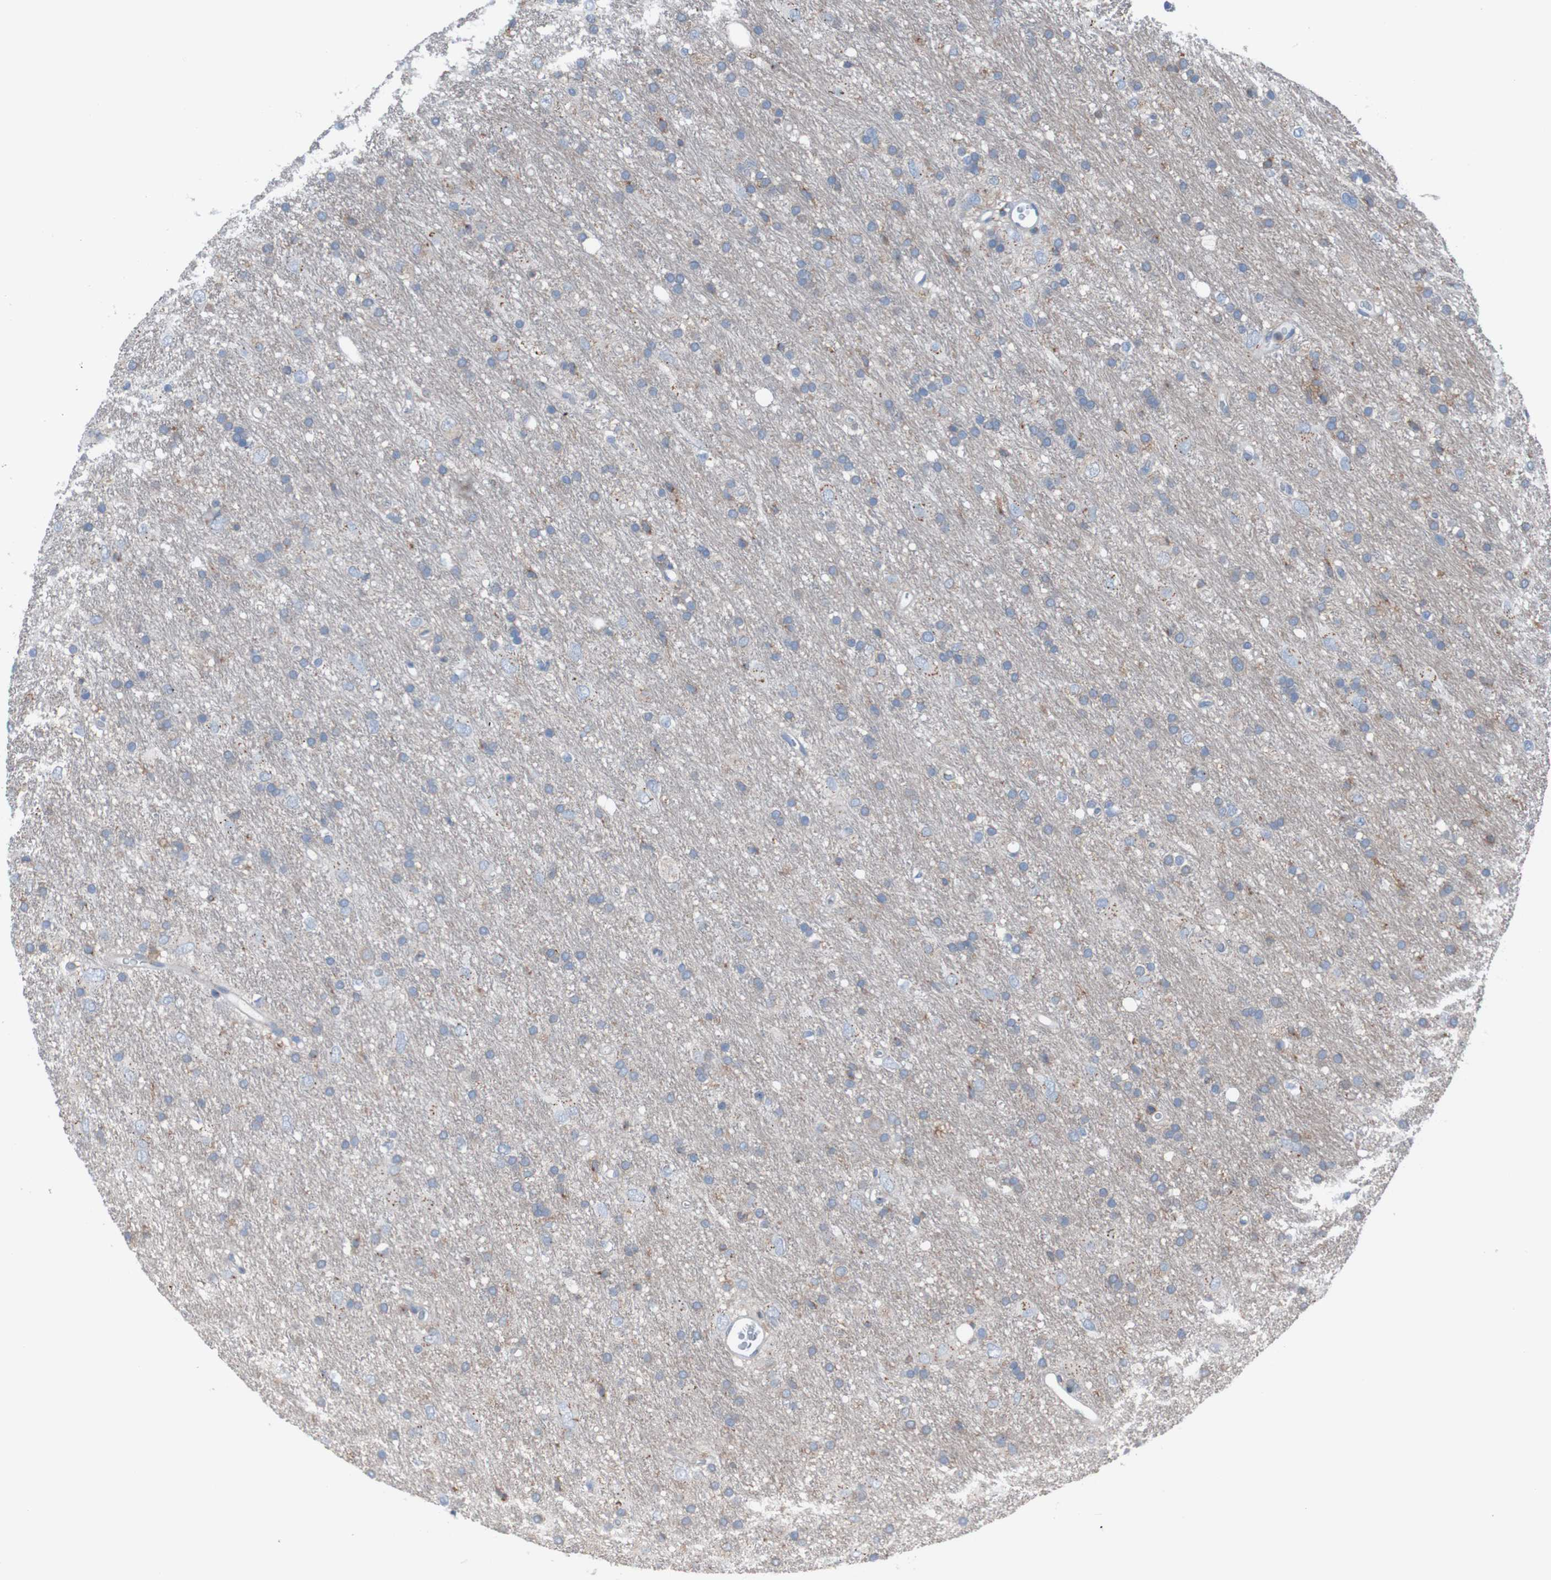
{"staining": {"intensity": "moderate", "quantity": "<25%", "location": "cytoplasmic/membranous"}, "tissue": "glioma", "cell_type": "Tumor cells", "image_type": "cancer", "snomed": [{"axis": "morphology", "description": "Glioma, malignant, Low grade"}, {"axis": "topography", "description": "Brain"}], "caption": "A brown stain labels moderate cytoplasmic/membranous expression of a protein in human glioma tumor cells. The staining is performed using DAB (3,3'-diaminobenzidine) brown chromogen to label protein expression. The nuclei are counter-stained blue using hematoxylin.", "gene": "MINAR1", "patient": {"sex": "male", "age": 77}}